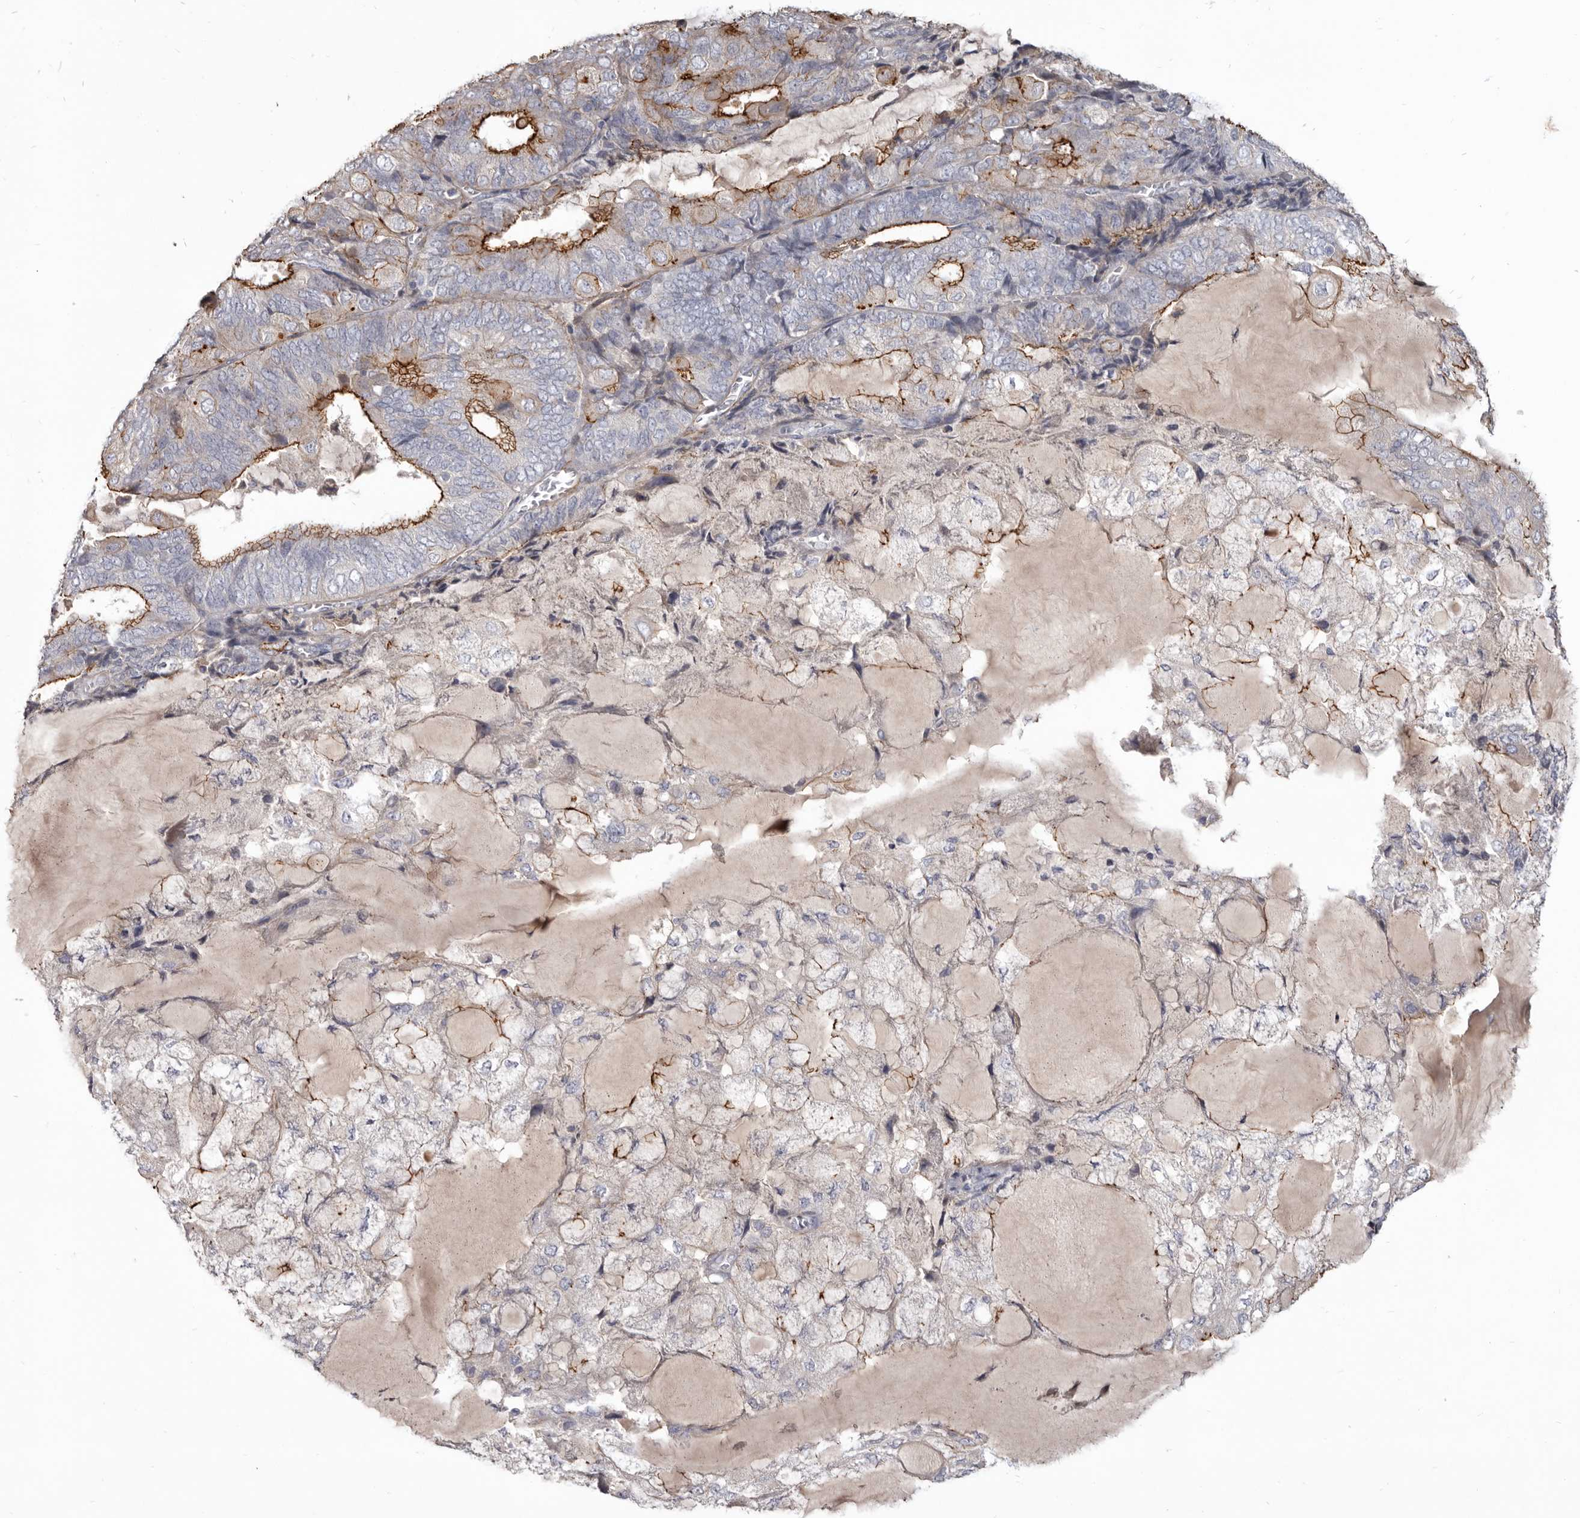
{"staining": {"intensity": "strong", "quantity": "<25%", "location": "cytoplasmic/membranous"}, "tissue": "endometrial cancer", "cell_type": "Tumor cells", "image_type": "cancer", "snomed": [{"axis": "morphology", "description": "Adenocarcinoma, NOS"}, {"axis": "topography", "description": "Endometrium"}], "caption": "About <25% of tumor cells in human endometrial adenocarcinoma show strong cytoplasmic/membranous protein staining as visualized by brown immunohistochemical staining.", "gene": "CGN", "patient": {"sex": "female", "age": 81}}